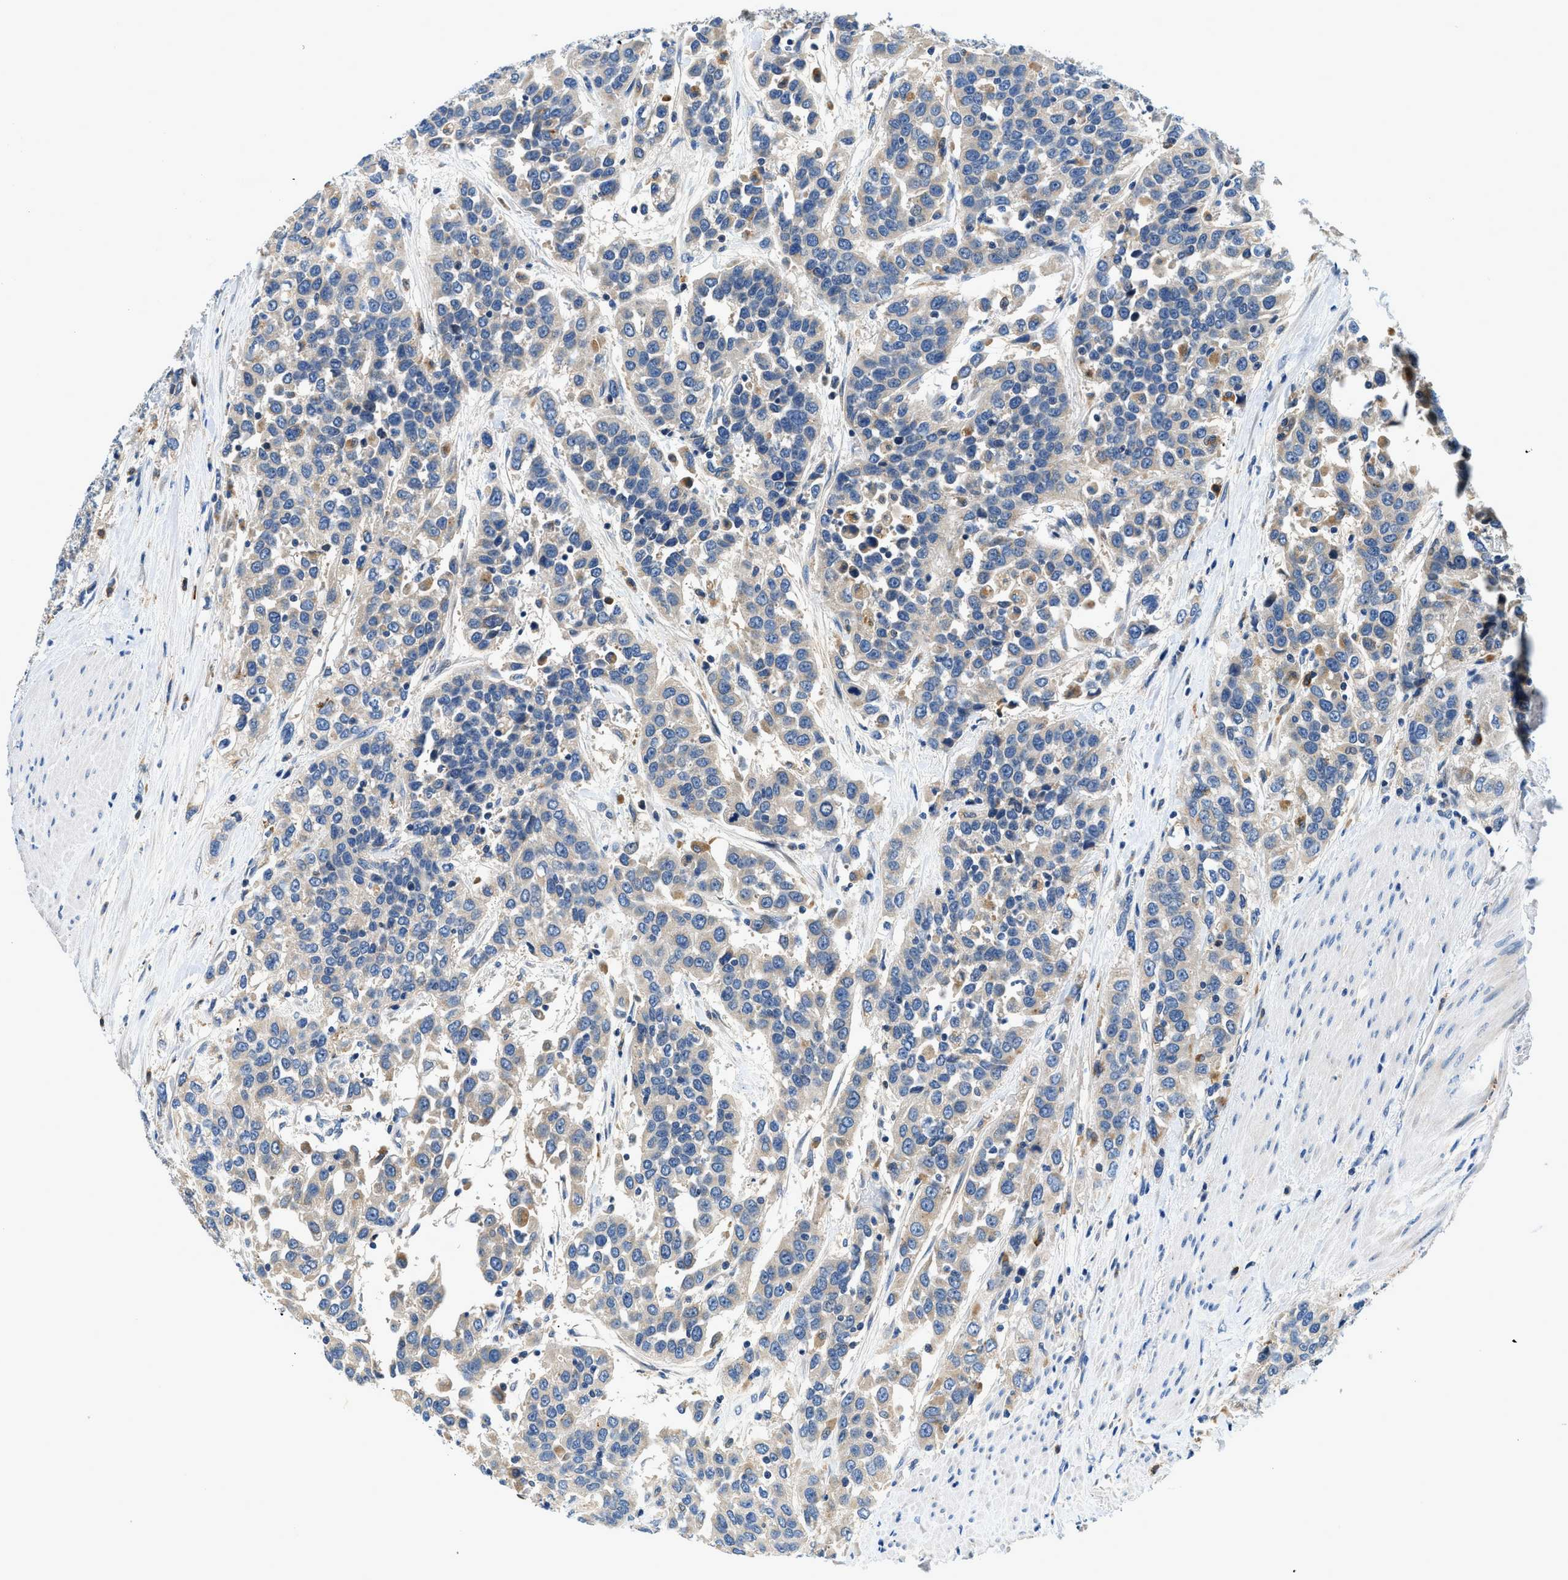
{"staining": {"intensity": "weak", "quantity": "<25%", "location": "cytoplasmic/membranous"}, "tissue": "urothelial cancer", "cell_type": "Tumor cells", "image_type": "cancer", "snomed": [{"axis": "morphology", "description": "Urothelial carcinoma, High grade"}, {"axis": "topography", "description": "Urinary bladder"}], "caption": "This image is of urothelial cancer stained with IHC to label a protein in brown with the nuclei are counter-stained blue. There is no staining in tumor cells. (Stains: DAB (3,3'-diaminobenzidine) IHC with hematoxylin counter stain, Microscopy: brightfield microscopy at high magnification).", "gene": "ADGRE3", "patient": {"sex": "female", "age": 80}}